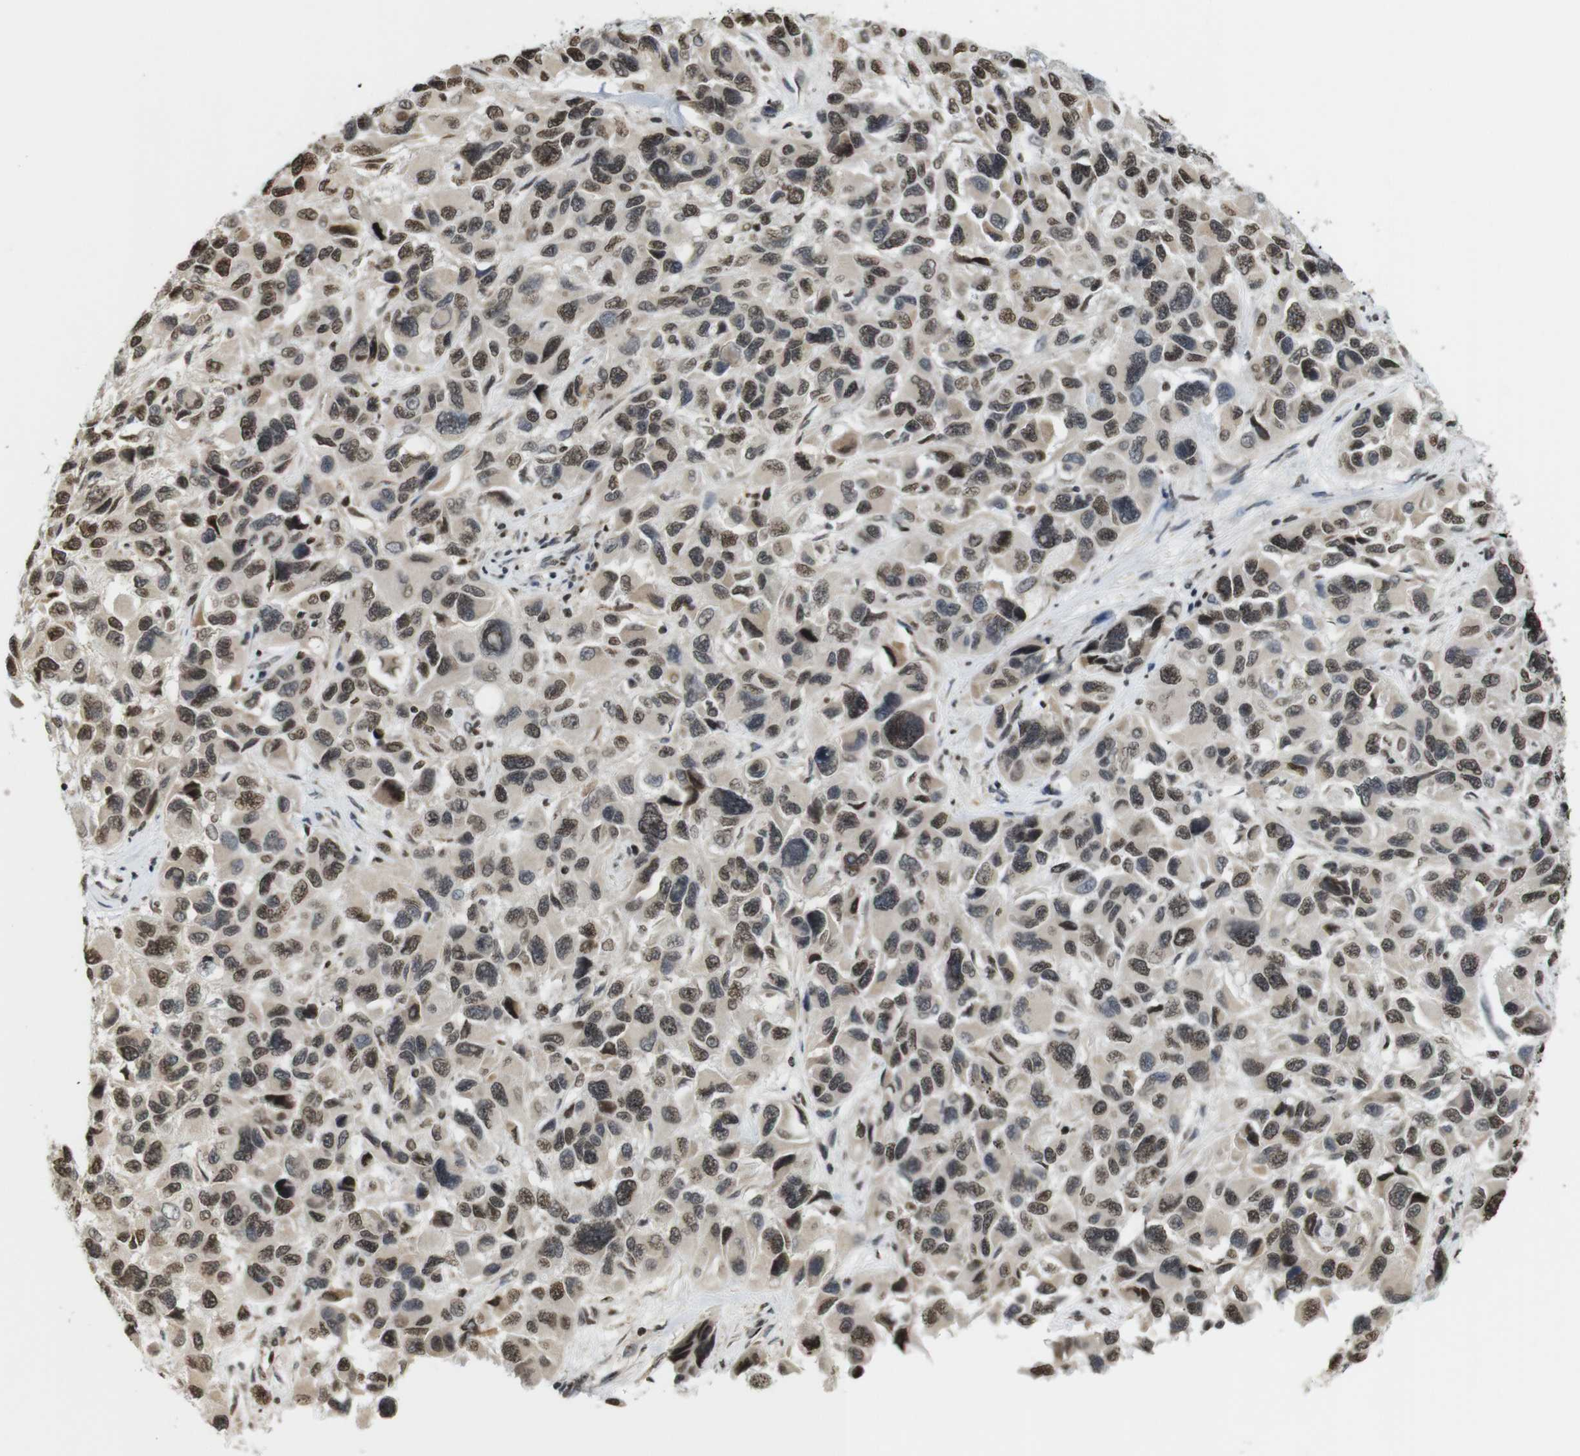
{"staining": {"intensity": "moderate", "quantity": "25%-75%", "location": "cytoplasmic/membranous,nuclear"}, "tissue": "melanoma", "cell_type": "Tumor cells", "image_type": "cancer", "snomed": [{"axis": "morphology", "description": "Malignant melanoma, NOS"}, {"axis": "topography", "description": "Skin"}], "caption": "DAB immunohistochemical staining of human malignant melanoma reveals moderate cytoplasmic/membranous and nuclear protein staining in approximately 25%-75% of tumor cells.", "gene": "MBD1", "patient": {"sex": "male", "age": 53}}